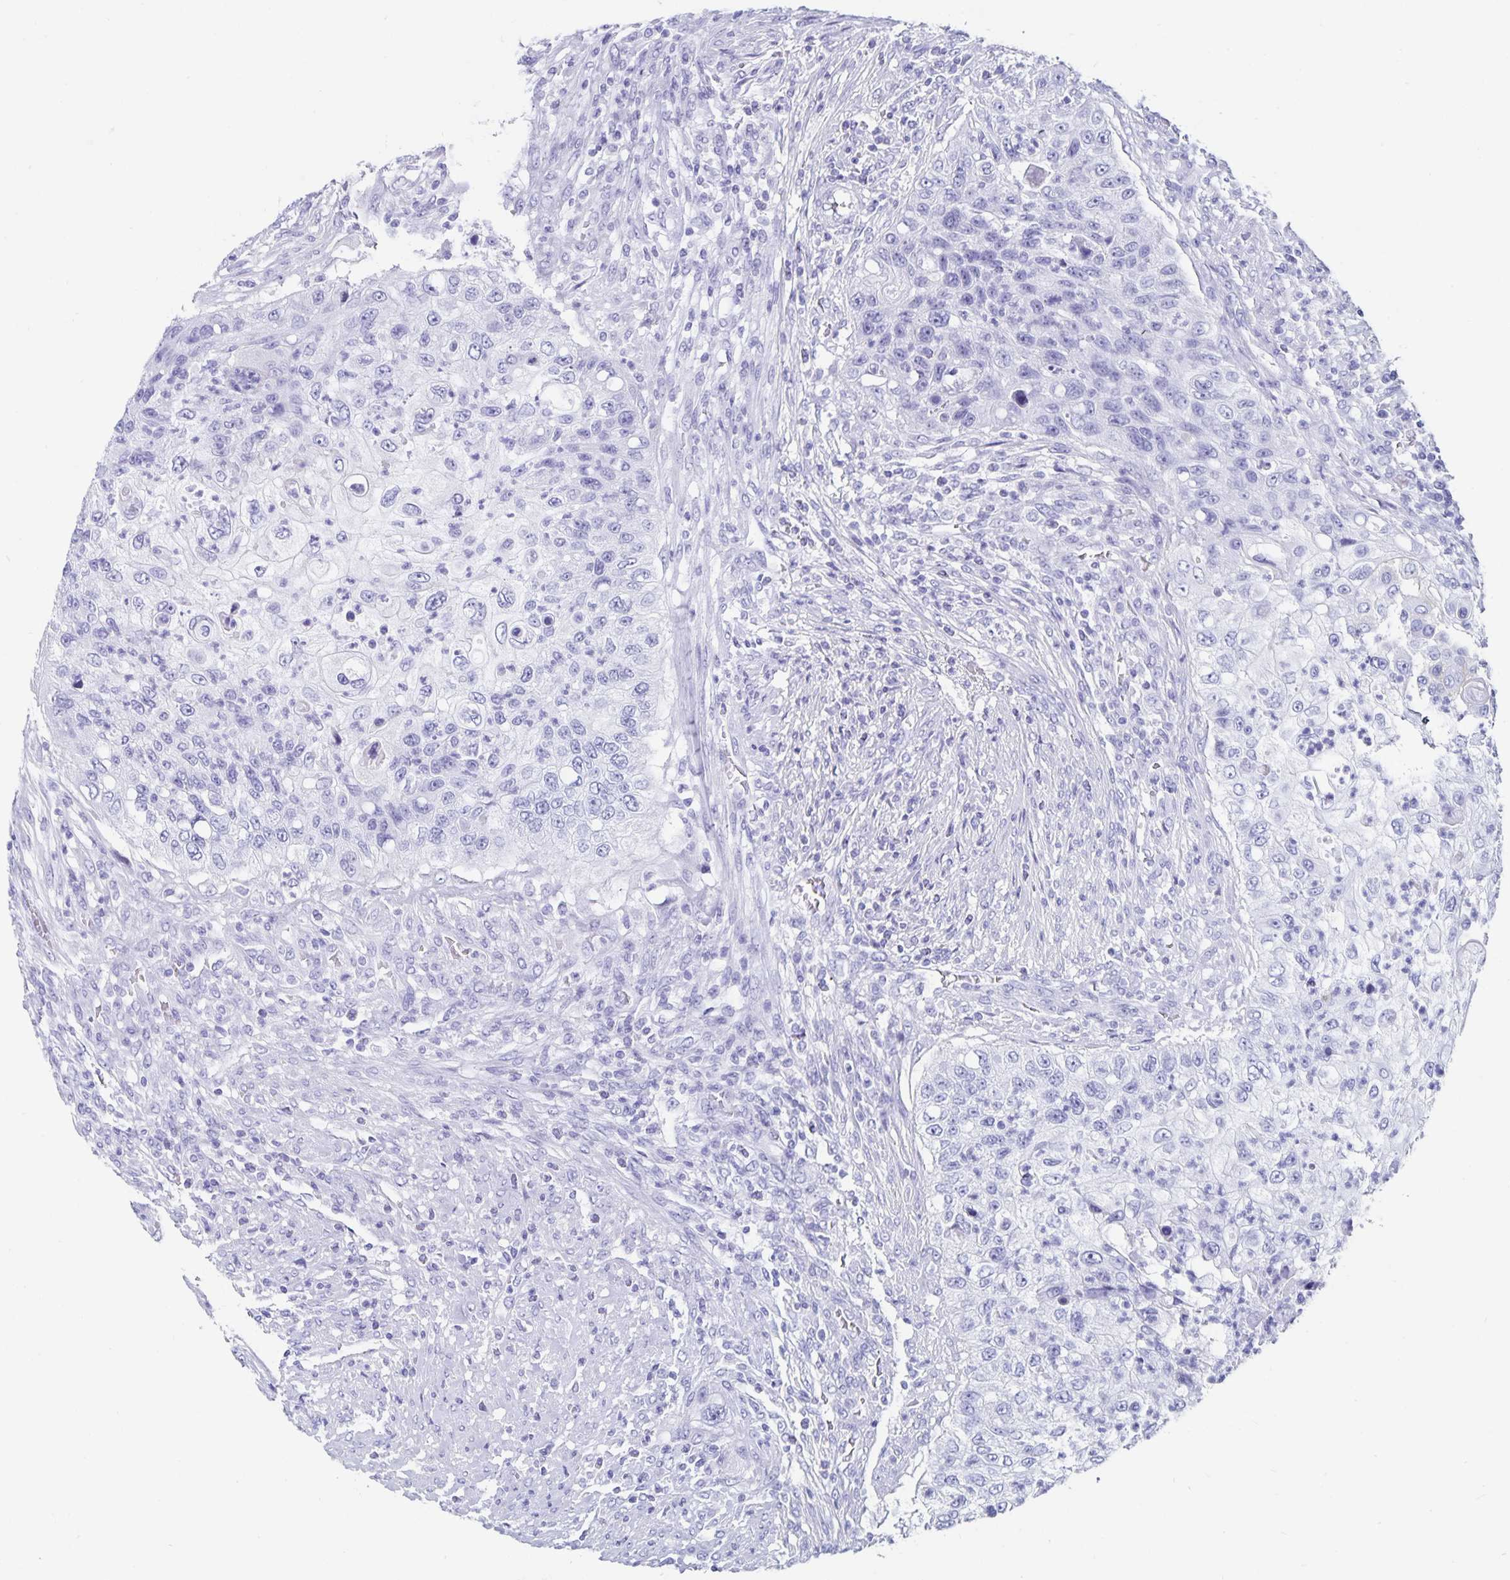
{"staining": {"intensity": "negative", "quantity": "none", "location": "none"}, "tissue": "urothelial cancer", "cell_type": "Tumor cells", "image_type": "cancer", "snomed": [{"axis": "morphology", "description": "Urothelial carcinoma, High grade"}, {"axis": "topography", "description": "Urinary bladder"}], "caption": "High power microscopy photomicrograph of an immunohistochemistry micrograph of urothelial carcinoma (high-grade), revealing no significant positivity in tumor cells.", "gene": "C19orf73", "patient": {"sex": "female", "age": 60}}